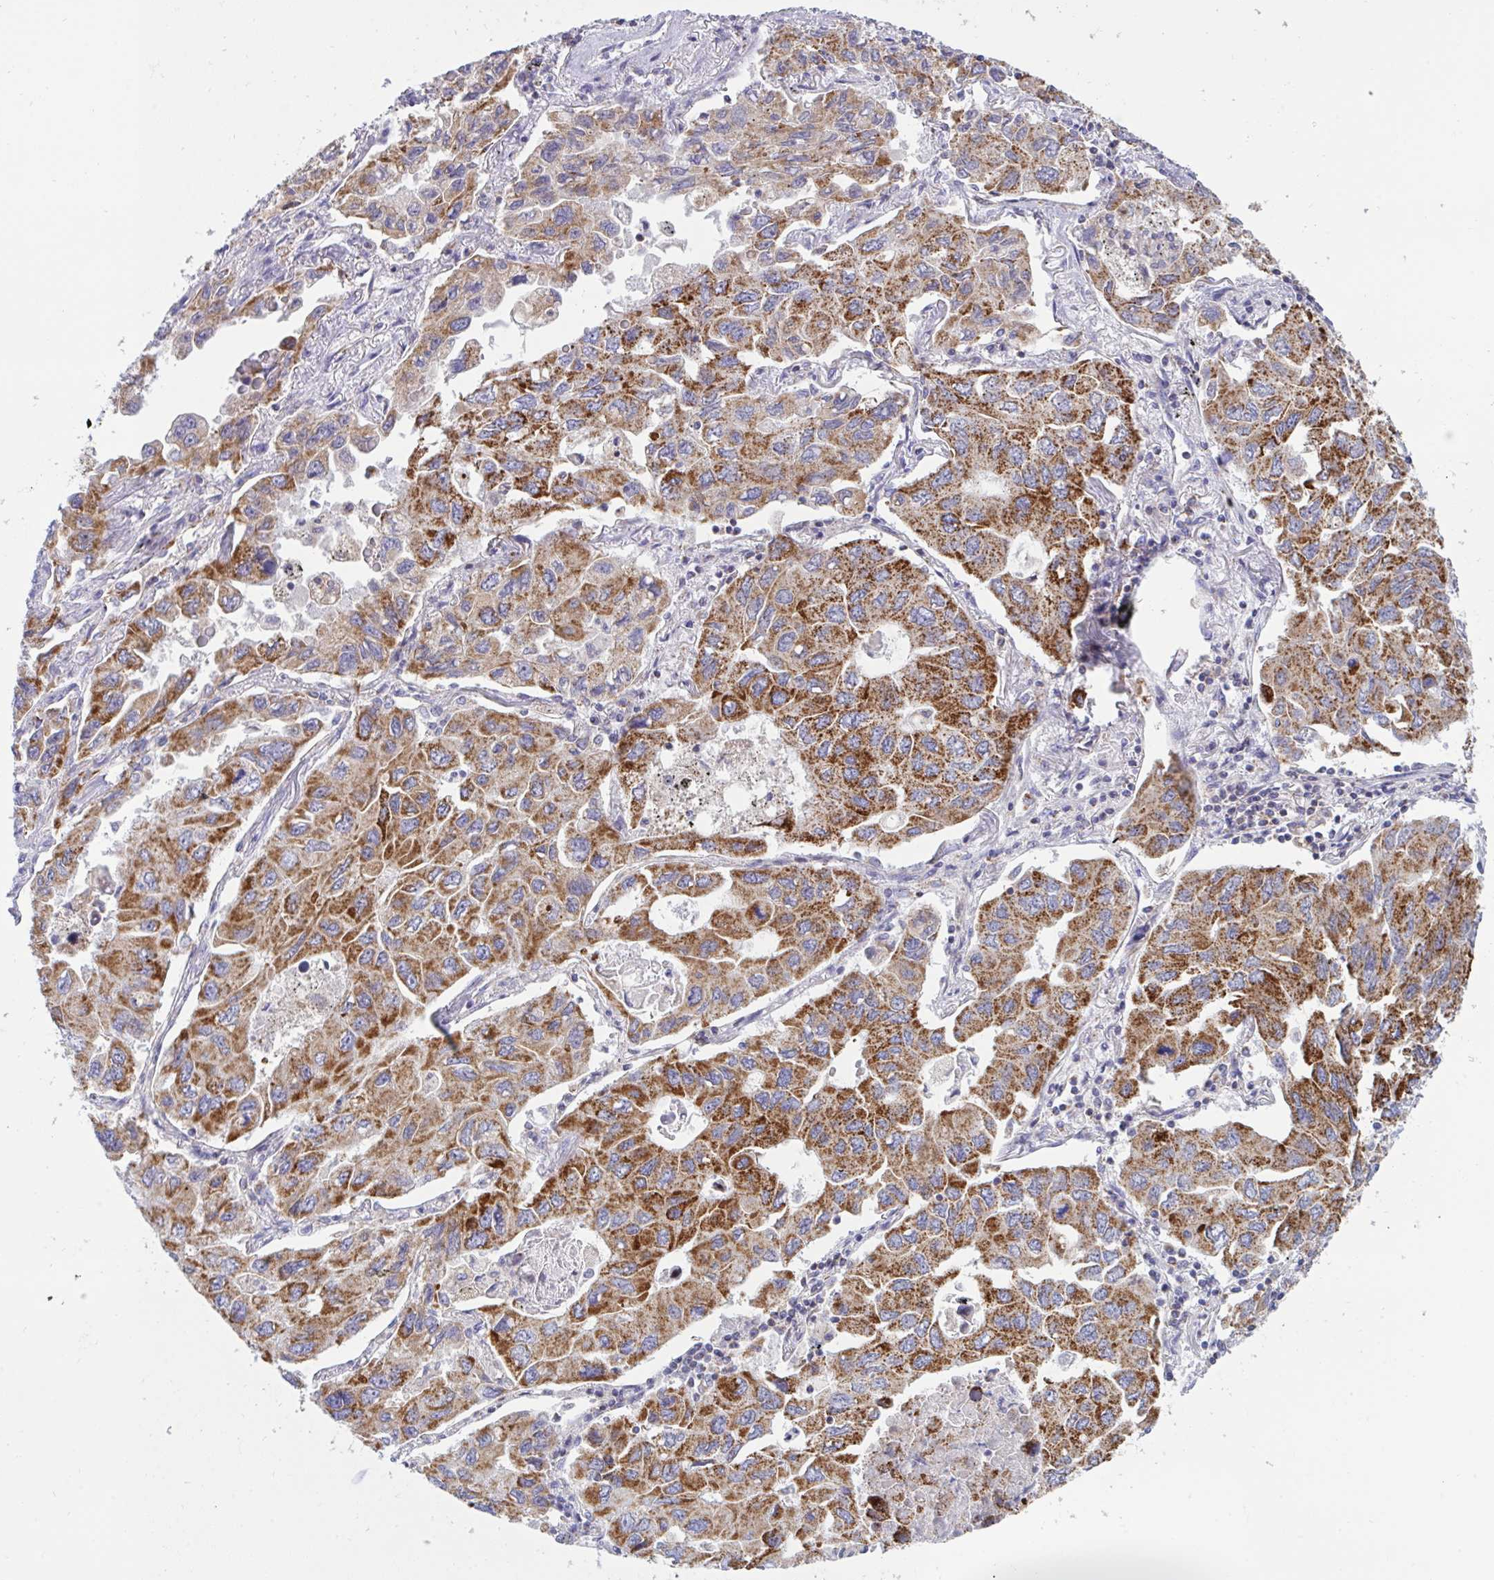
{"staining": {"intensity": "moderate", "quantity": ">75%", "location": "cytoplasmic/membranous"}, "tissue": "lung cancer", "cell_type": "Tumor cells", "image_type": "cancer", "snomed": [{"axis": "morphology", "description": "Adenocarcinoma, NOS"}, {"axis": "topography", "description": "Lung"}], "caption": "The image reveals a brown stain indicating the presence of a protein in the cytoplasmic/membranous of tumor cells in lung cancer (adenocarcinoma). (IHC, brightfield microscopy, high magnification).", "gene": "HSPE1", "patient": {"sex": "male", "age": 64}}